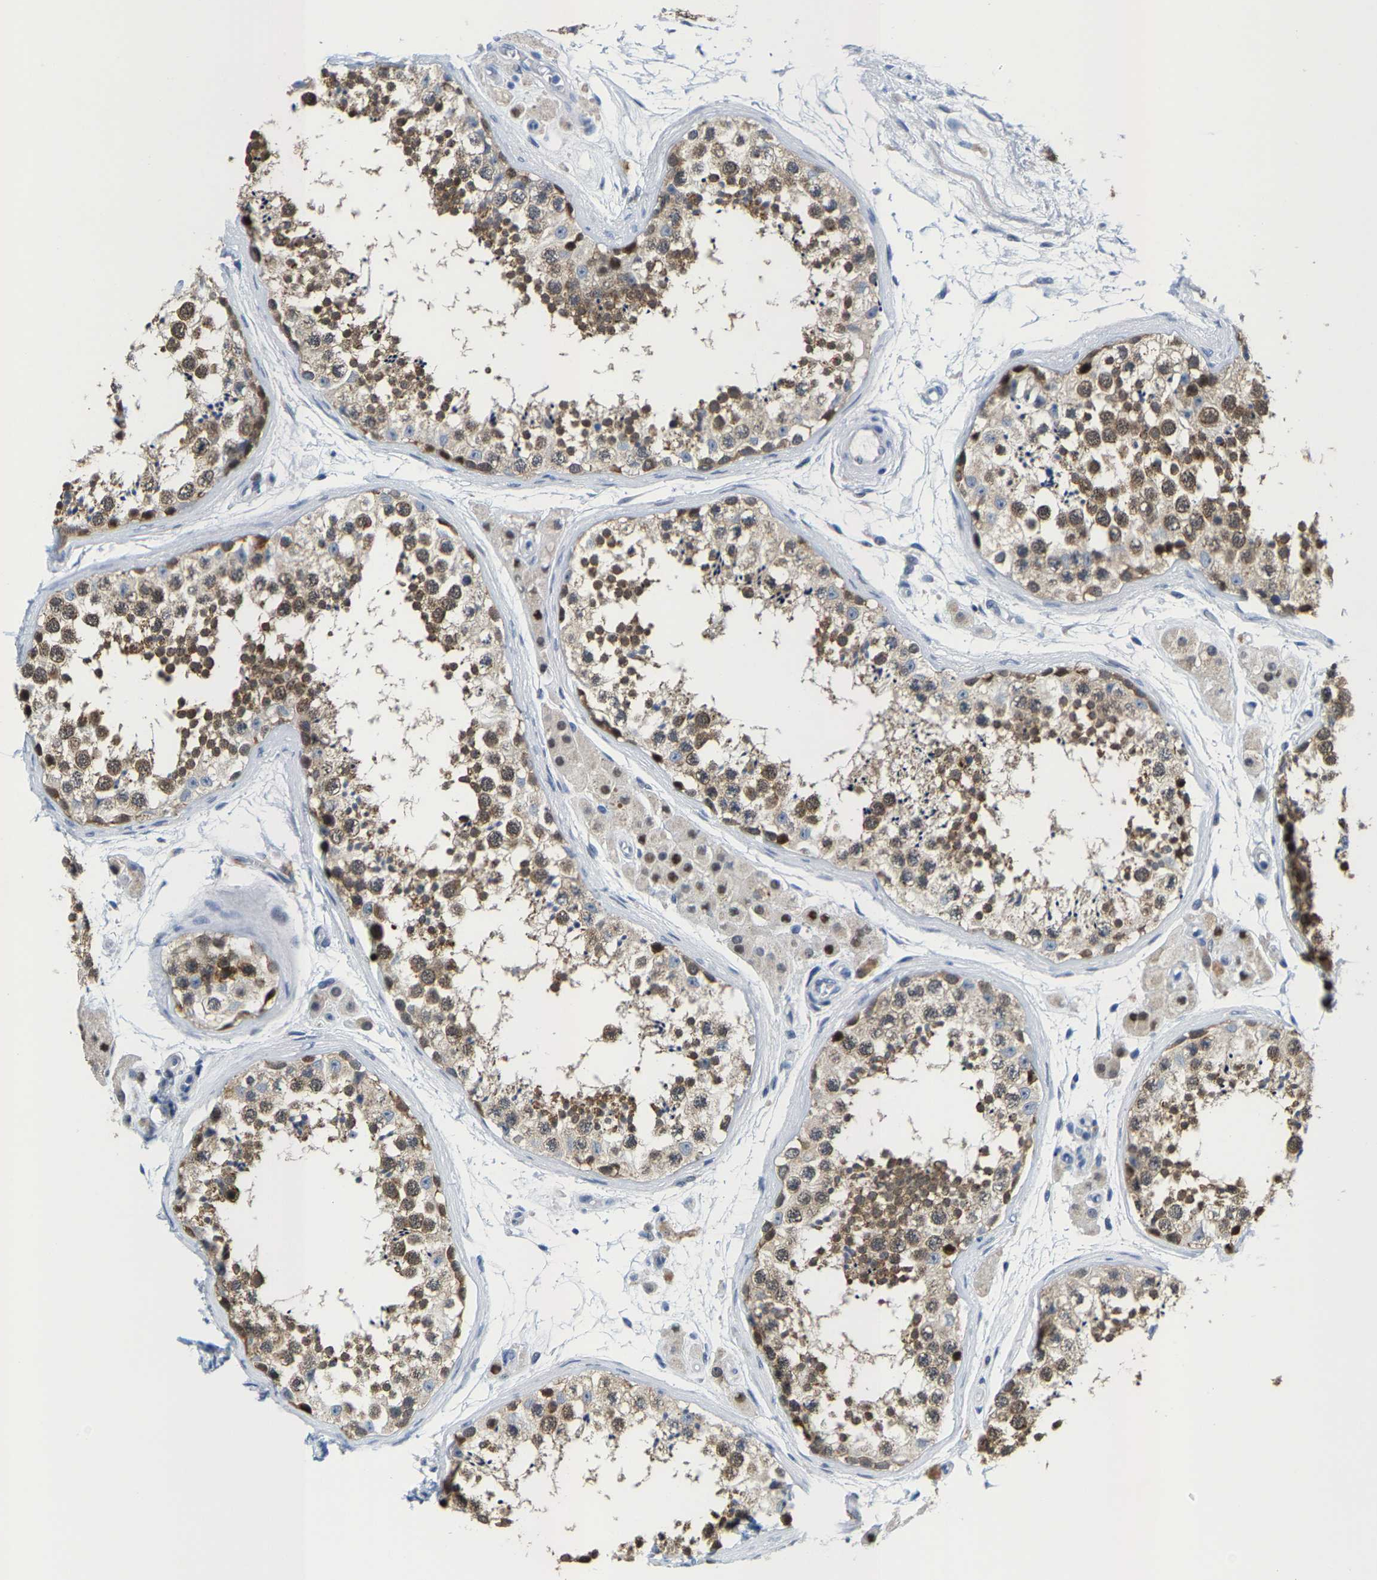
{"staining": {"intensity": "moderate", "quantity": ">75%", "location": "cytoplasmic/membranous"}, "tissue": "testis", "cell_type": "Cells in seminiferous ducts", "image_type": "normal", "snomed": [{"axis": "morphology", "description": "Normal tissue, NOS"}, {"axis": "topography", "description": "Testis"}], "caption": "Unremarkable testis was stained to show a protein in brown. There is medium levels of moderate cytoplasmic/membranous staining in about >75% of cells in seminiferous ducts.", "gene": "KLHL1", "patient": {"sex": "male", "age": 56}}